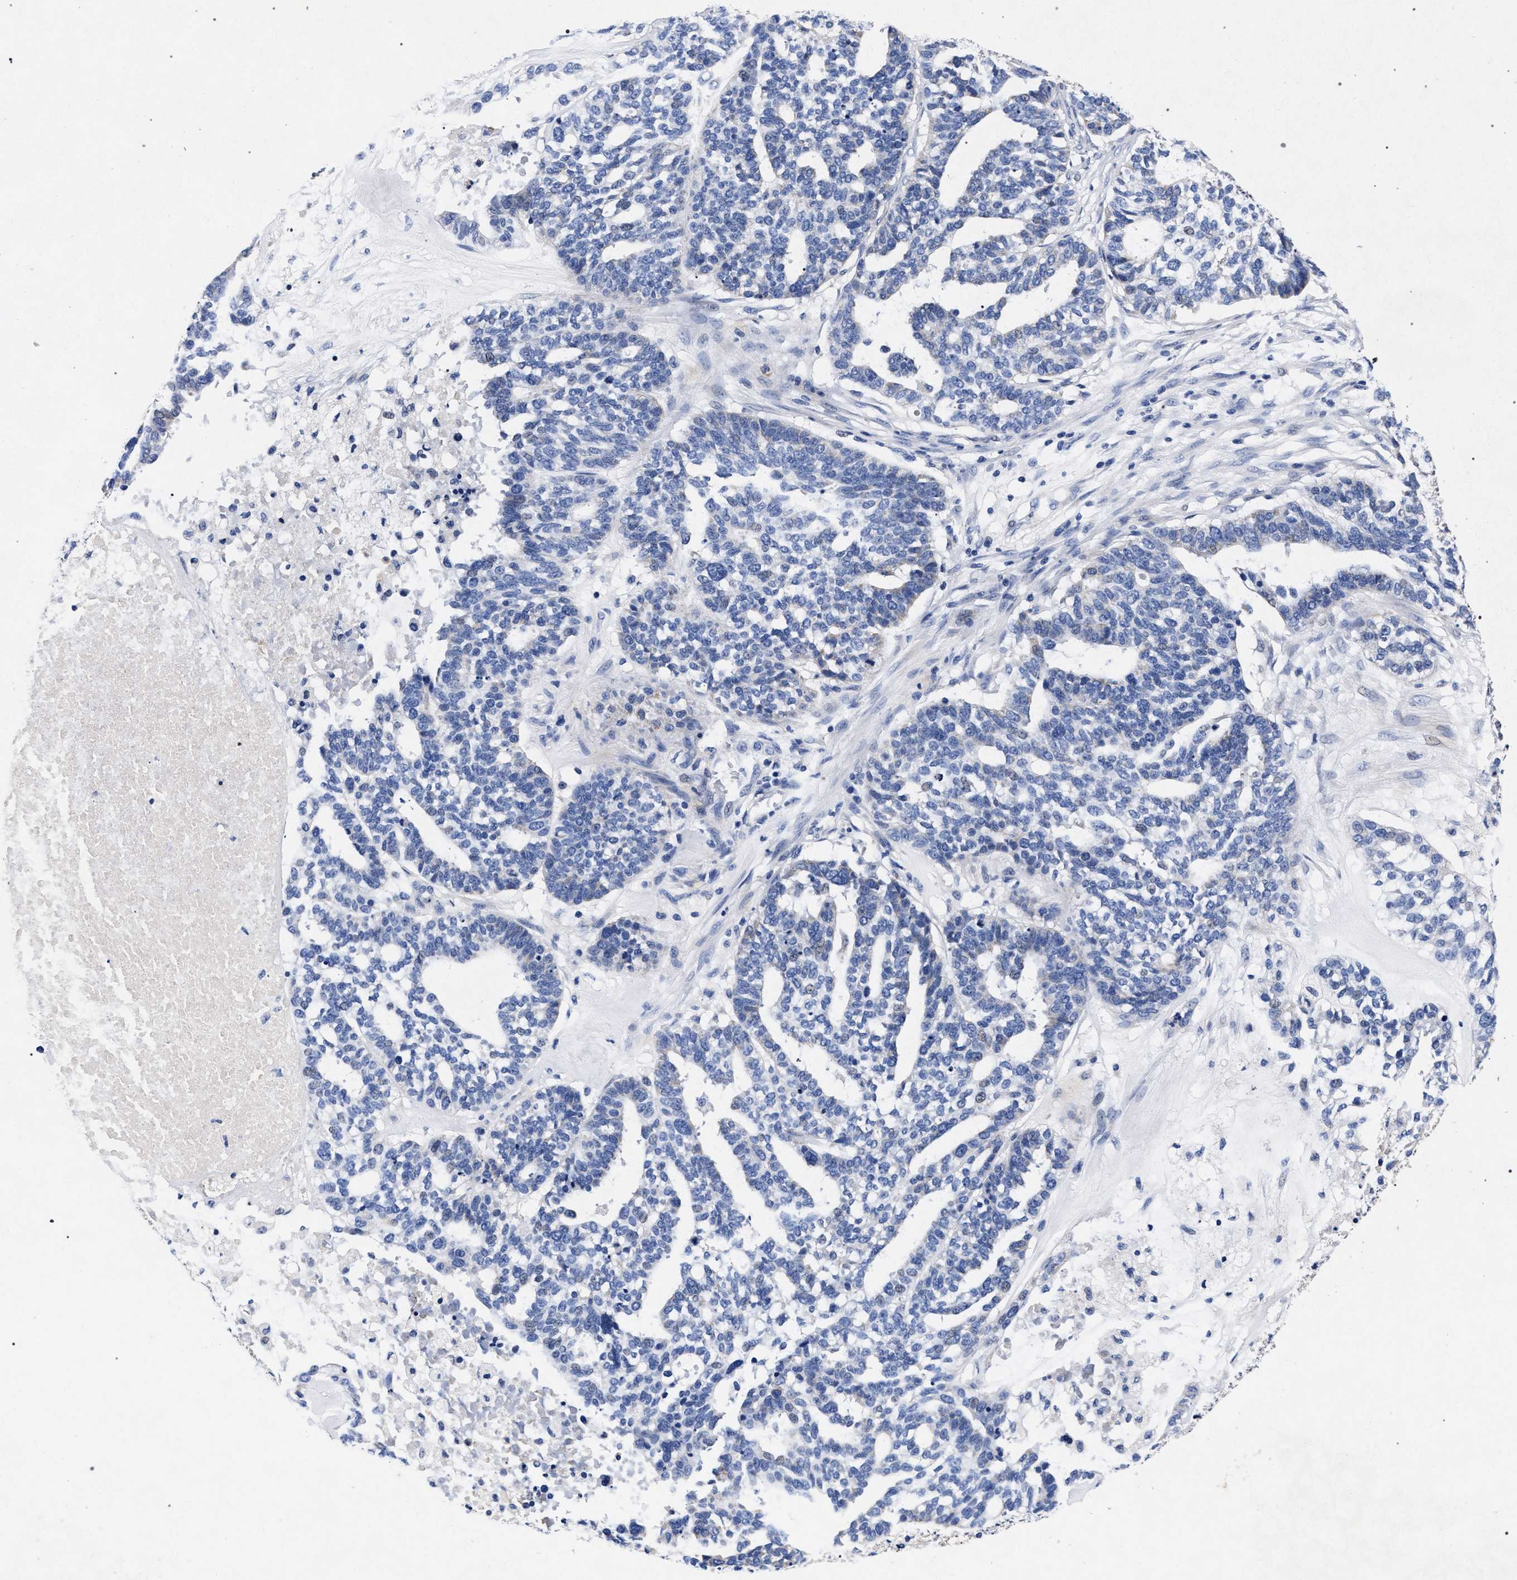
{"staining": {"intensity": "negative", "quantity": "none", "location": "none"}, "tissue": "ovarian cancer", "cell_type": "Tumor cells", "image_type": "cancer", "snomed": [{"axis": "morphology", "description": "Cystadenocarcinoma, serous, NOS"}, {"axis": "topography", "description": "Ovary"}], "caption": "Immunohistochemistry histopathology image of neoplastic tissue: human ovarian cancer (serous cystadenocarcinoma) stained with DAB shows no significant protein staining in tumor cells. Brightfield microscopy of immunohistochemistry (IHC) stained with DAB (3,3'-diaminobenzidine) (brown) and hematoxylin (blue), captured at high magnification.", "gene": "HSD17B14", "patient": {"sex": "female", "age": 59}}